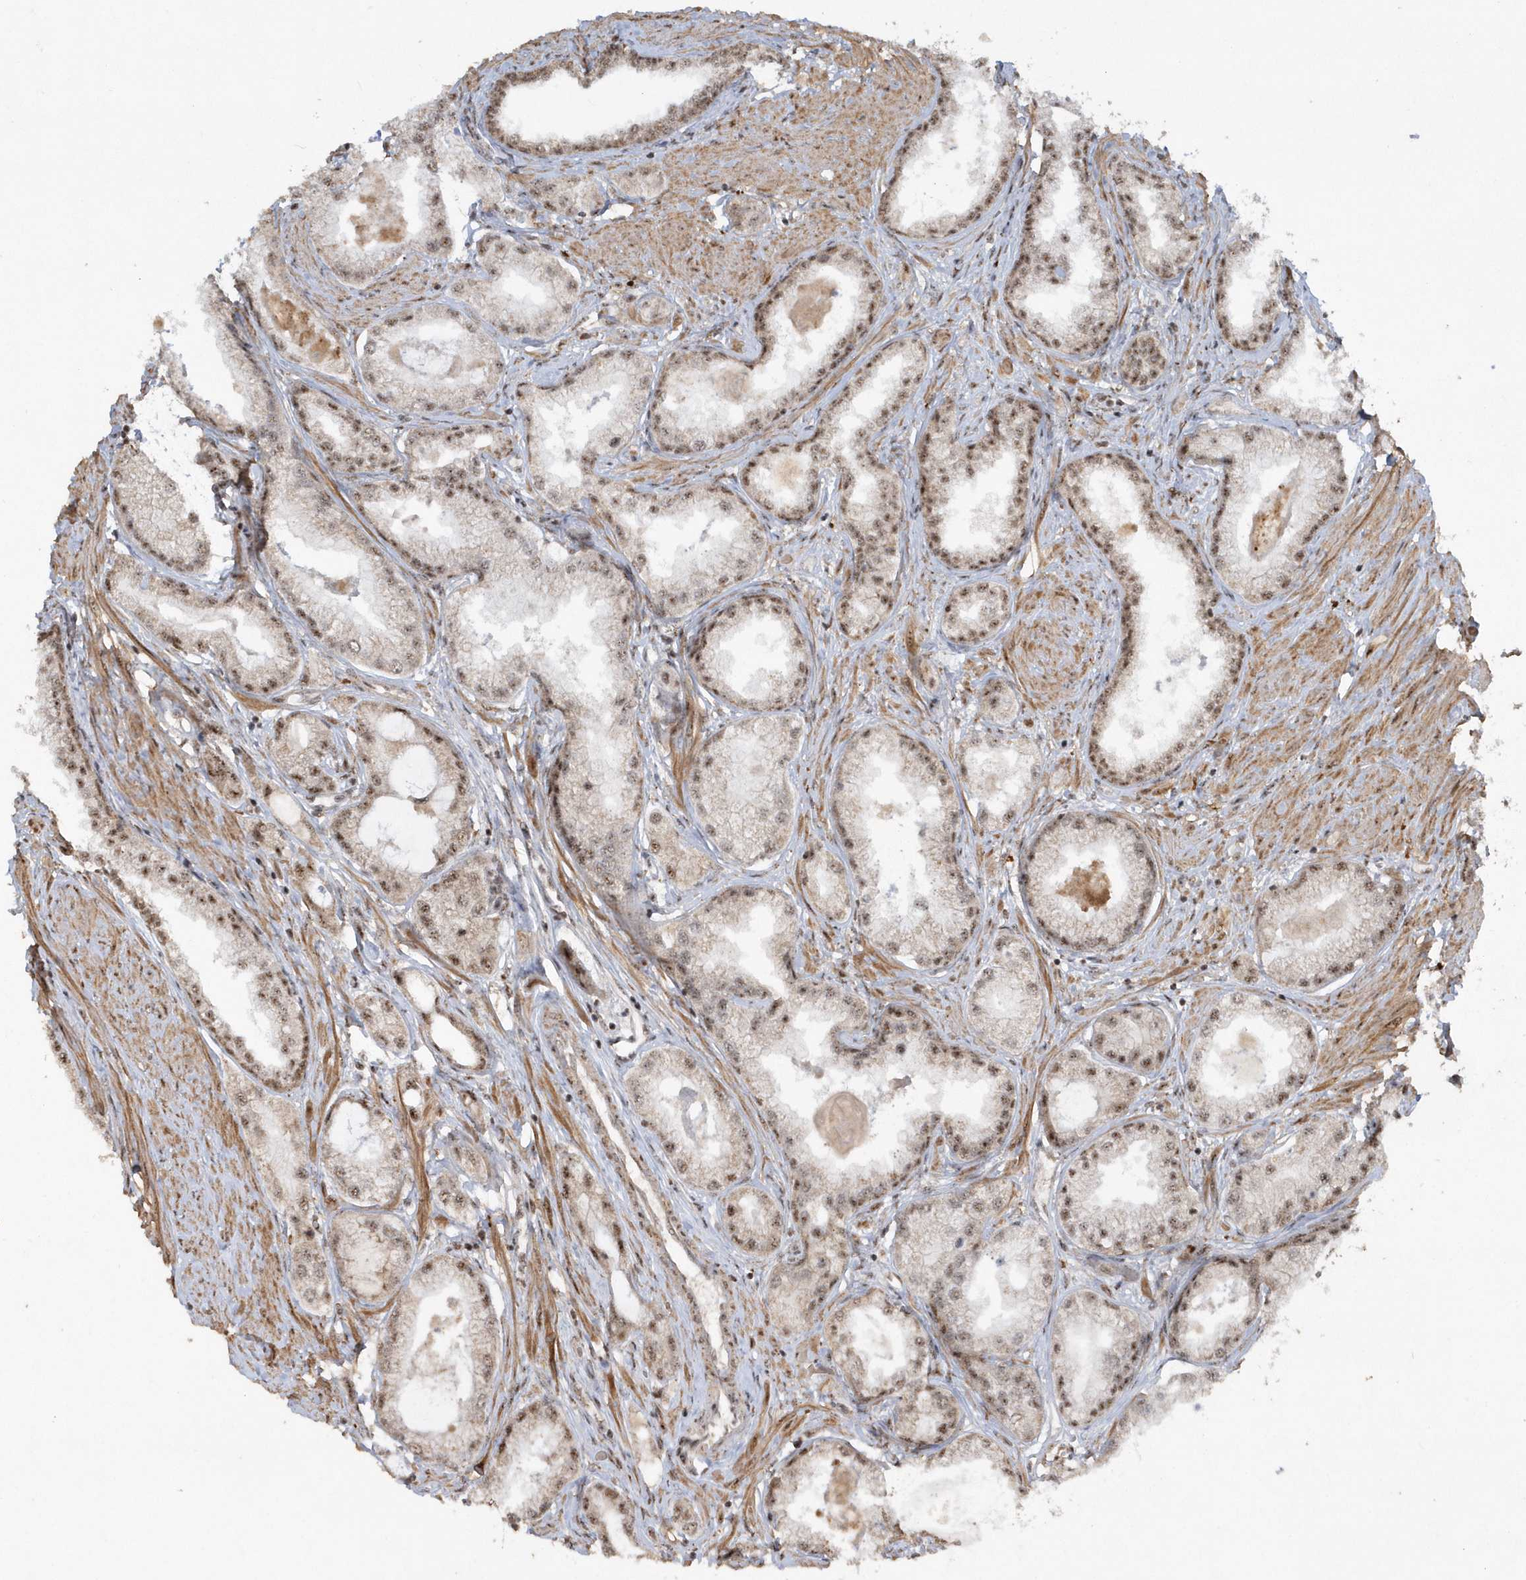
{"staining": {"intensity": "moderate", "quantity": ">75%", "location": "nuclear"}, "tissue": "prostate cancer", "cell_type": "Tumor cells", "image_type": "cancer", "snomed": [{"axis": "morphology", "description": "Adenocarcinoma, Low grade"}, {"axis": "topography", "description": "Prostate"}], "caption": "This is a histology image of immunohistochemistry (IHC) staining of prostate cancer (adenocarcinoma (low-grade)), which shows moderate expression in the nuclear of tumor cells.", "gene": "POLR3B", "patient": {"sex": "male", "age": 63}}